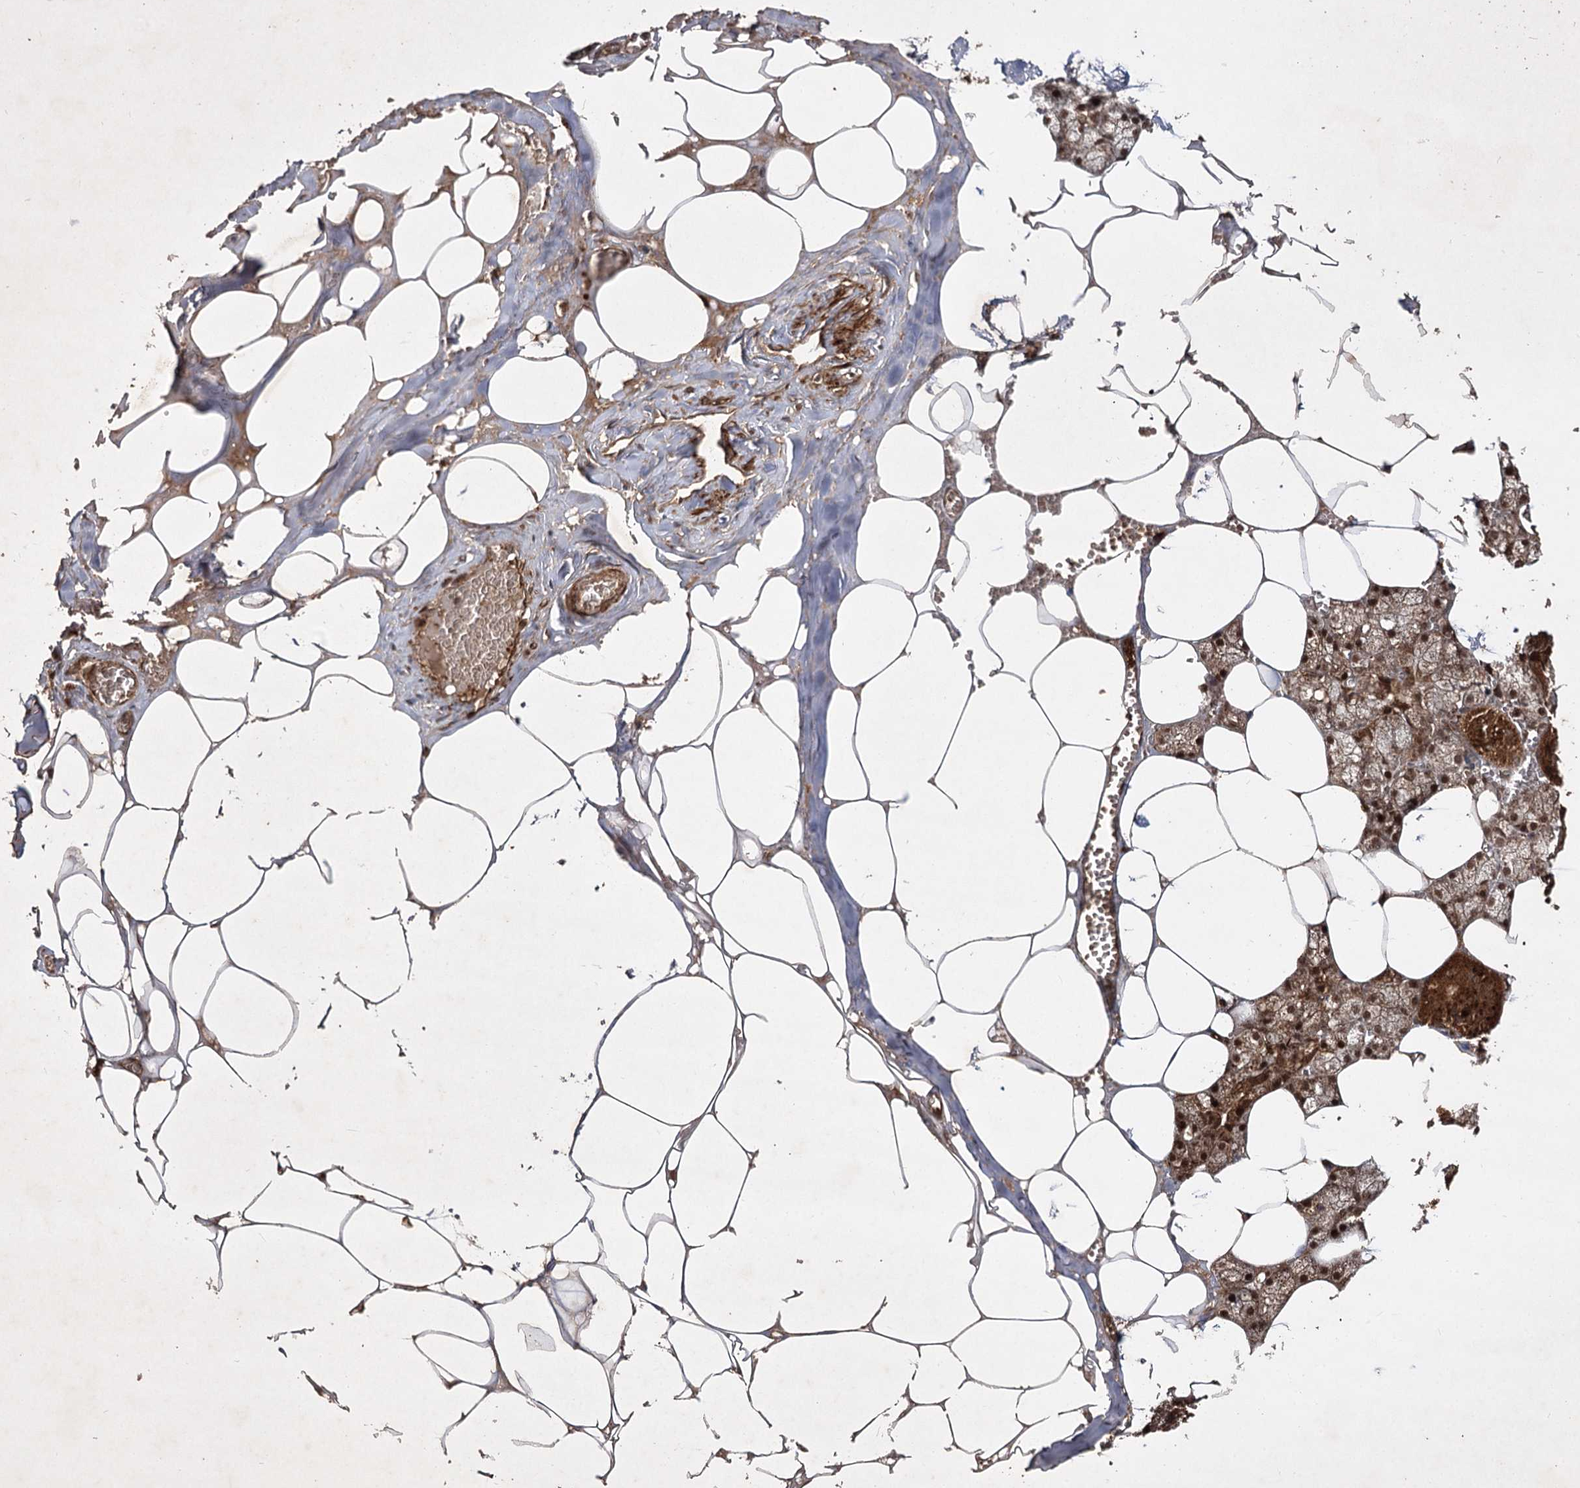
{"staining": {"intensity": "strong", "quantity": "25%-75%", "location": "cytoplasmic/membranous,nuclear"}, "tissue": "salivary gland", "cell_type": "Glandular cells", "image_type": "normal", "snomed": [{"axis": "morphology", "description": "Normal tissue, NOS"}, {"axis": "topography", "description": "Salivary gland"}], "caption": "This is a micrograph of immunohistochemistry staining of benign salivary gland, which shows strong expression in the cytoplasmic/membranous,nuclear of glandular cells.", "gene": "DNAJC13", "patient": {"sex": "male", "age": 62}}